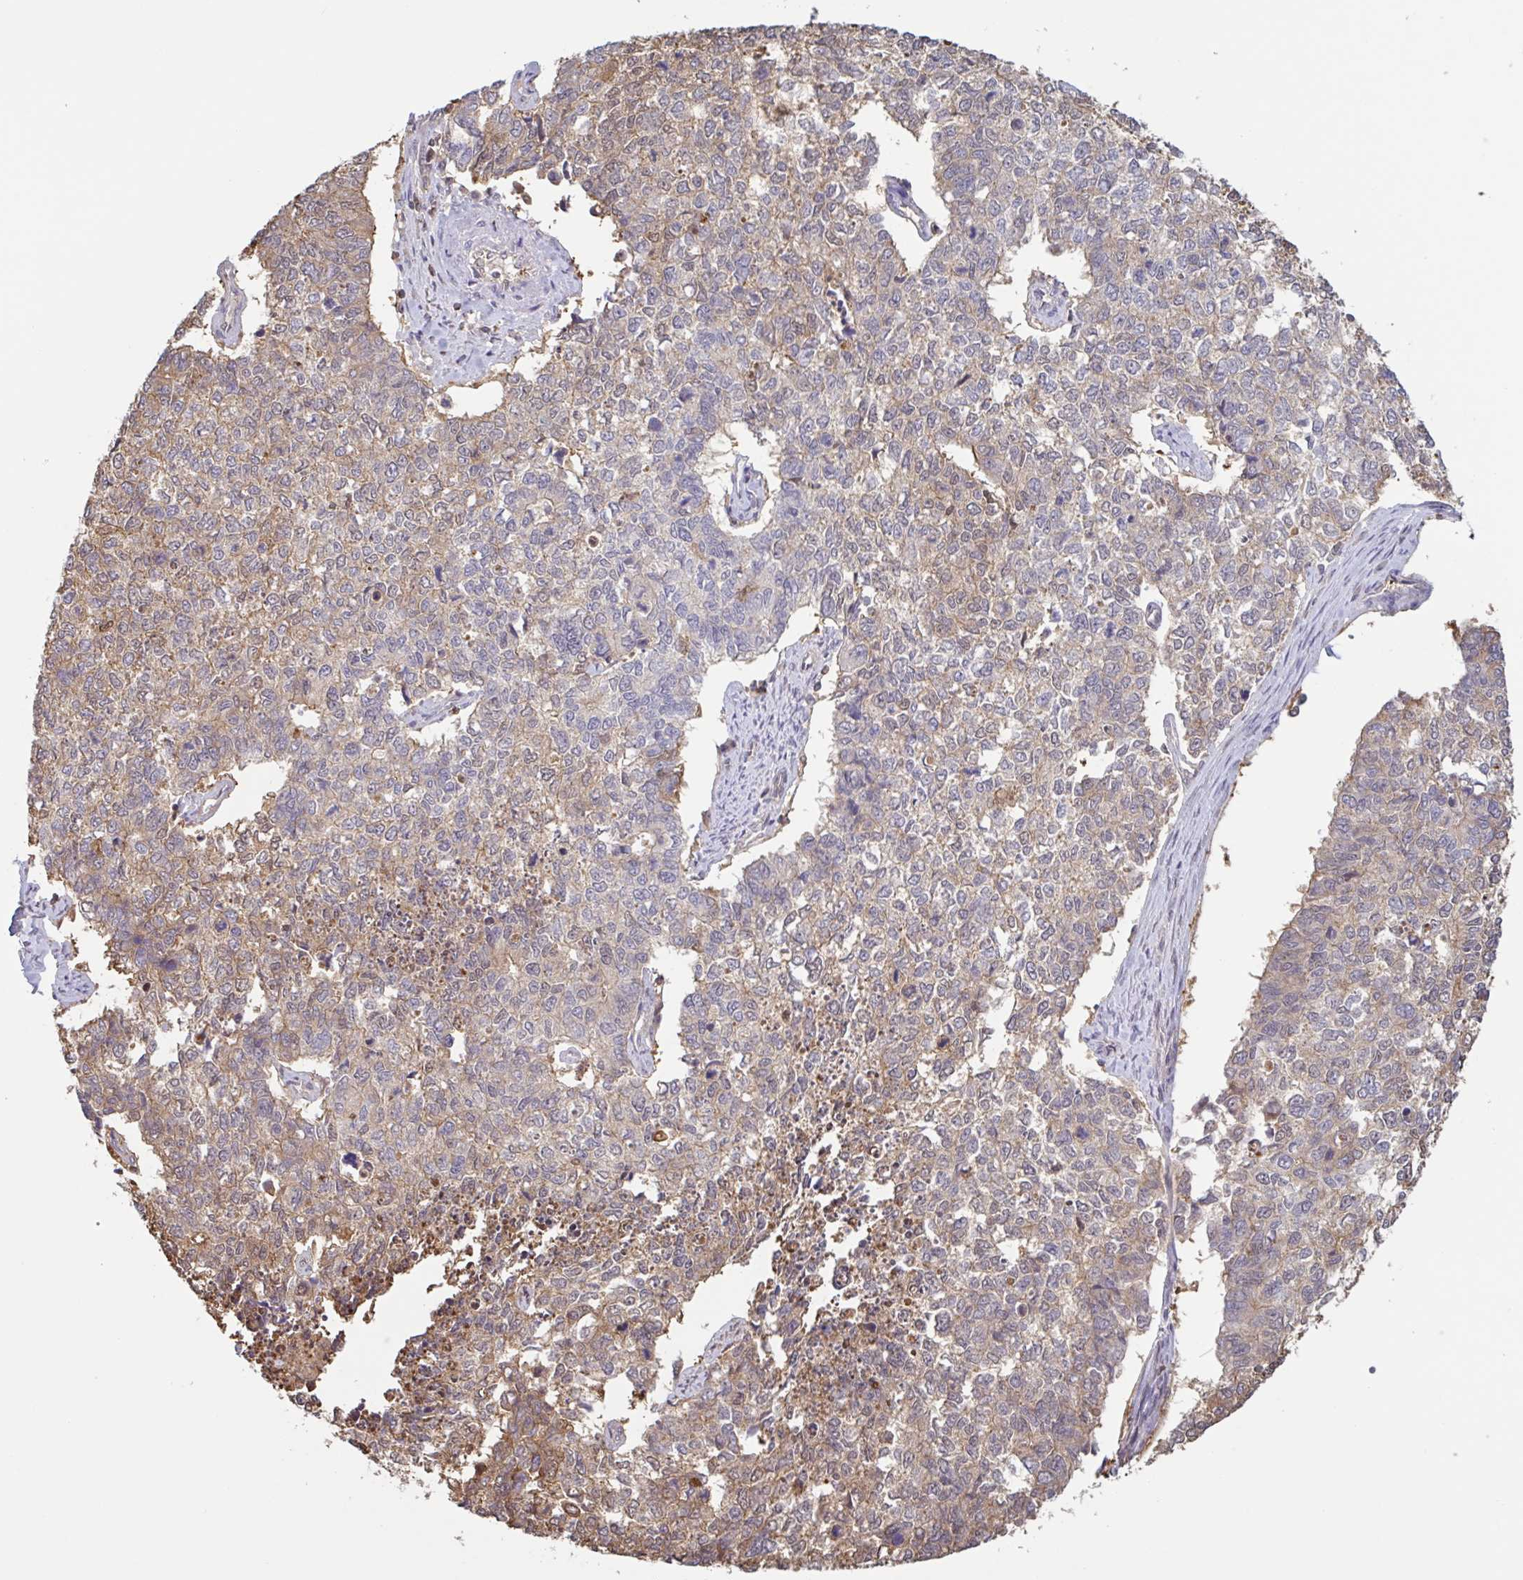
{"staining": {"intensity": "moderate", "quantity": ">75%", "location": "cytoplasmic/membranous"}, "tissue": "cervical cancer", "cell_type": "Tumor cells", "image_type": "cancer", "snomed": [{"axis": "morphology", "description": "Adenocarcinoma, NOS"}, {"axis": "topography", "description": "Cervix"}], "caption": "A brown stain labels moderate cytoplasmic/membranous staining of a protein in cervical cancer tumor cells.", "gene": "OTOP2", "patient": {"sex": "female", "age": 63}}